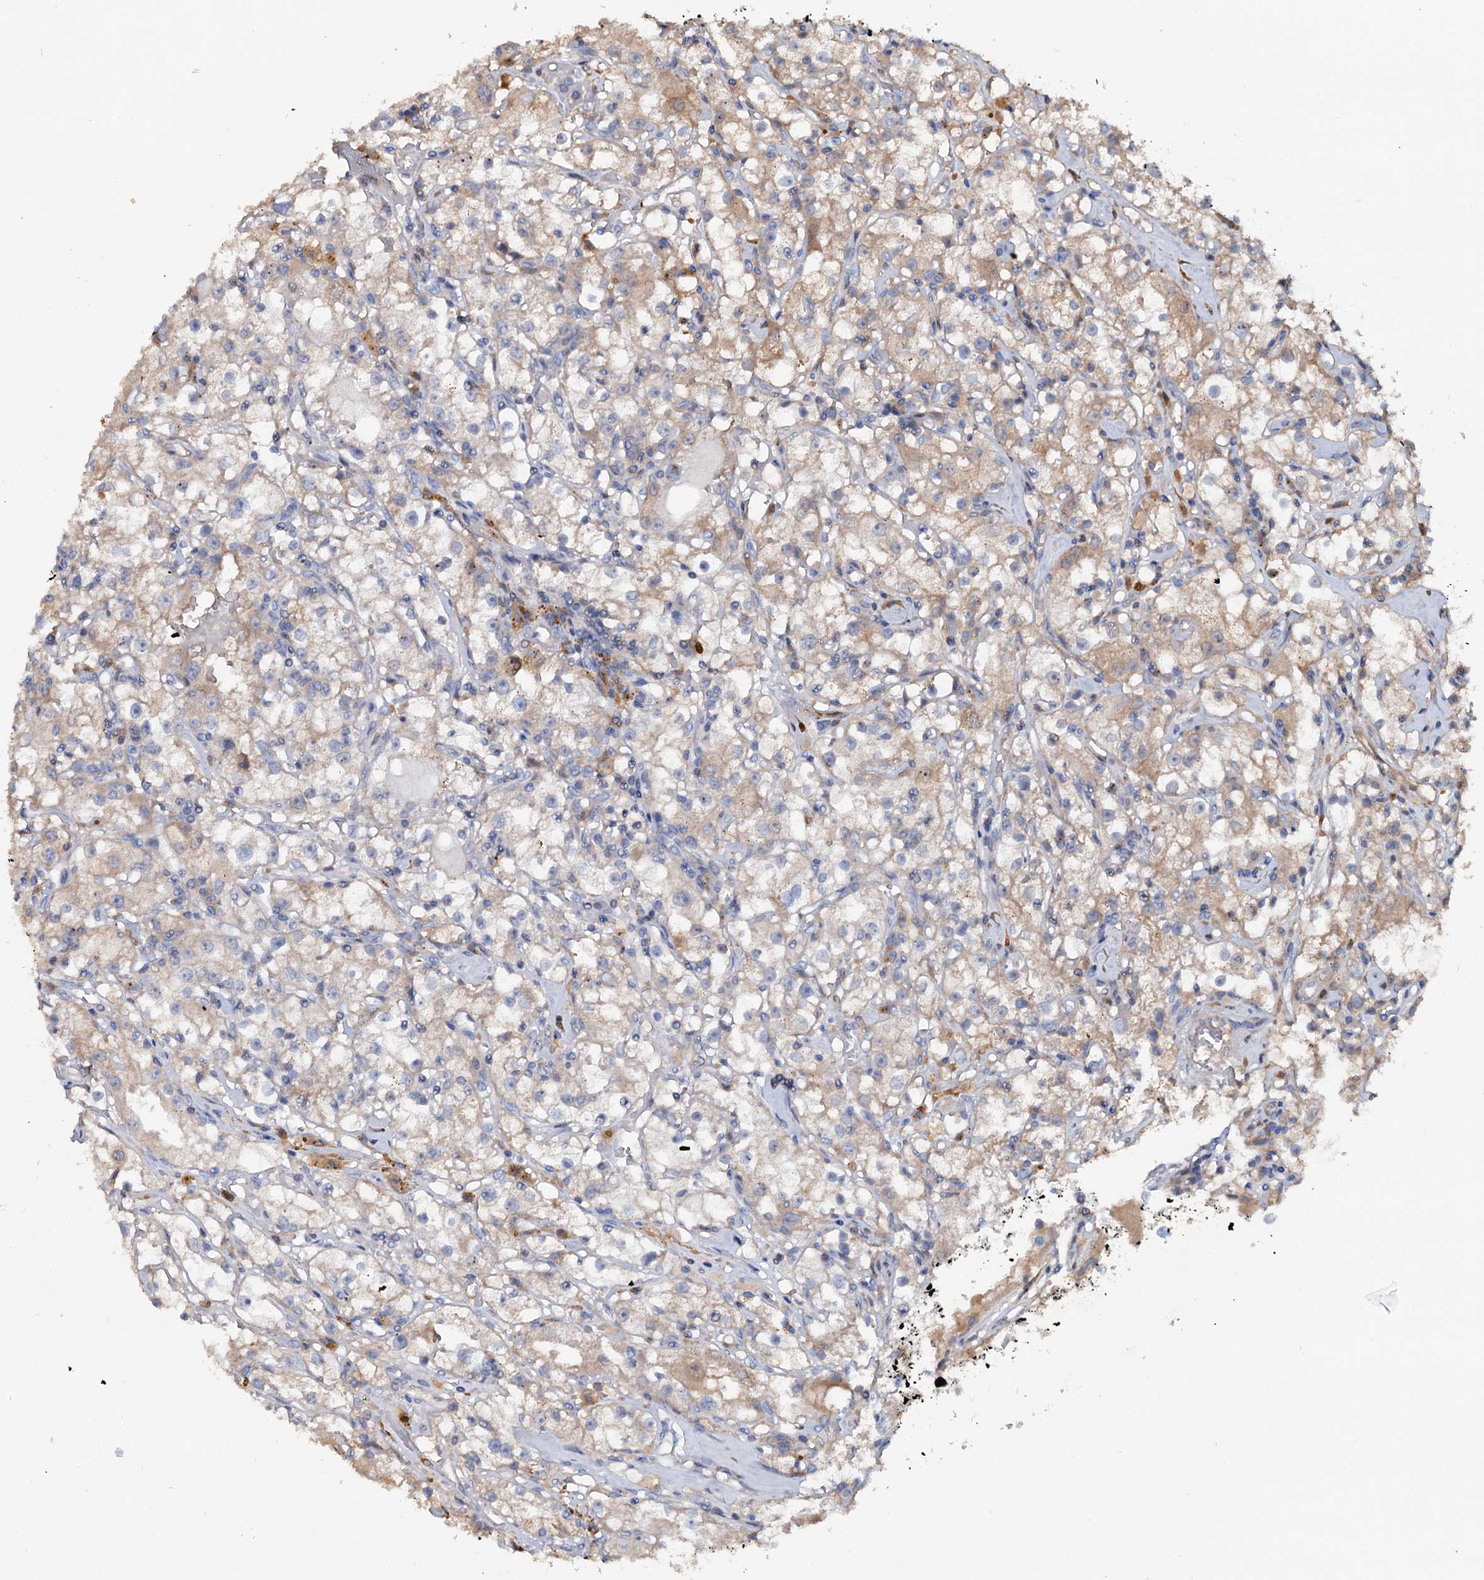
{"staining": {"intensity": "weak", "quantity": "25%-75%", "location": "cytoplasmic/membranous"}, "tissue": "renal cancer", "cell_type": "Tumor cells", "image_type": "cancer", "snomed": [{"axis": "morphology", "description": "Adenocarcinoma, NOS"}, {"axis": "topography", "description": "Kidney"}], "caption": "Immunohistochemical staining of renal adenocarcinoma demonstrates low levels of weak cytoplasmic/membranous expression in approximately 25%-75% of tumor cells. The protein is stained brown, and the nuclei are stained in blue (DAB (3,3'-diaminobenzidine) IHC with brightfield microscopy, high magnification).", "gene": "IL17RD", "patient": {"sex": "male", "age": 56}}